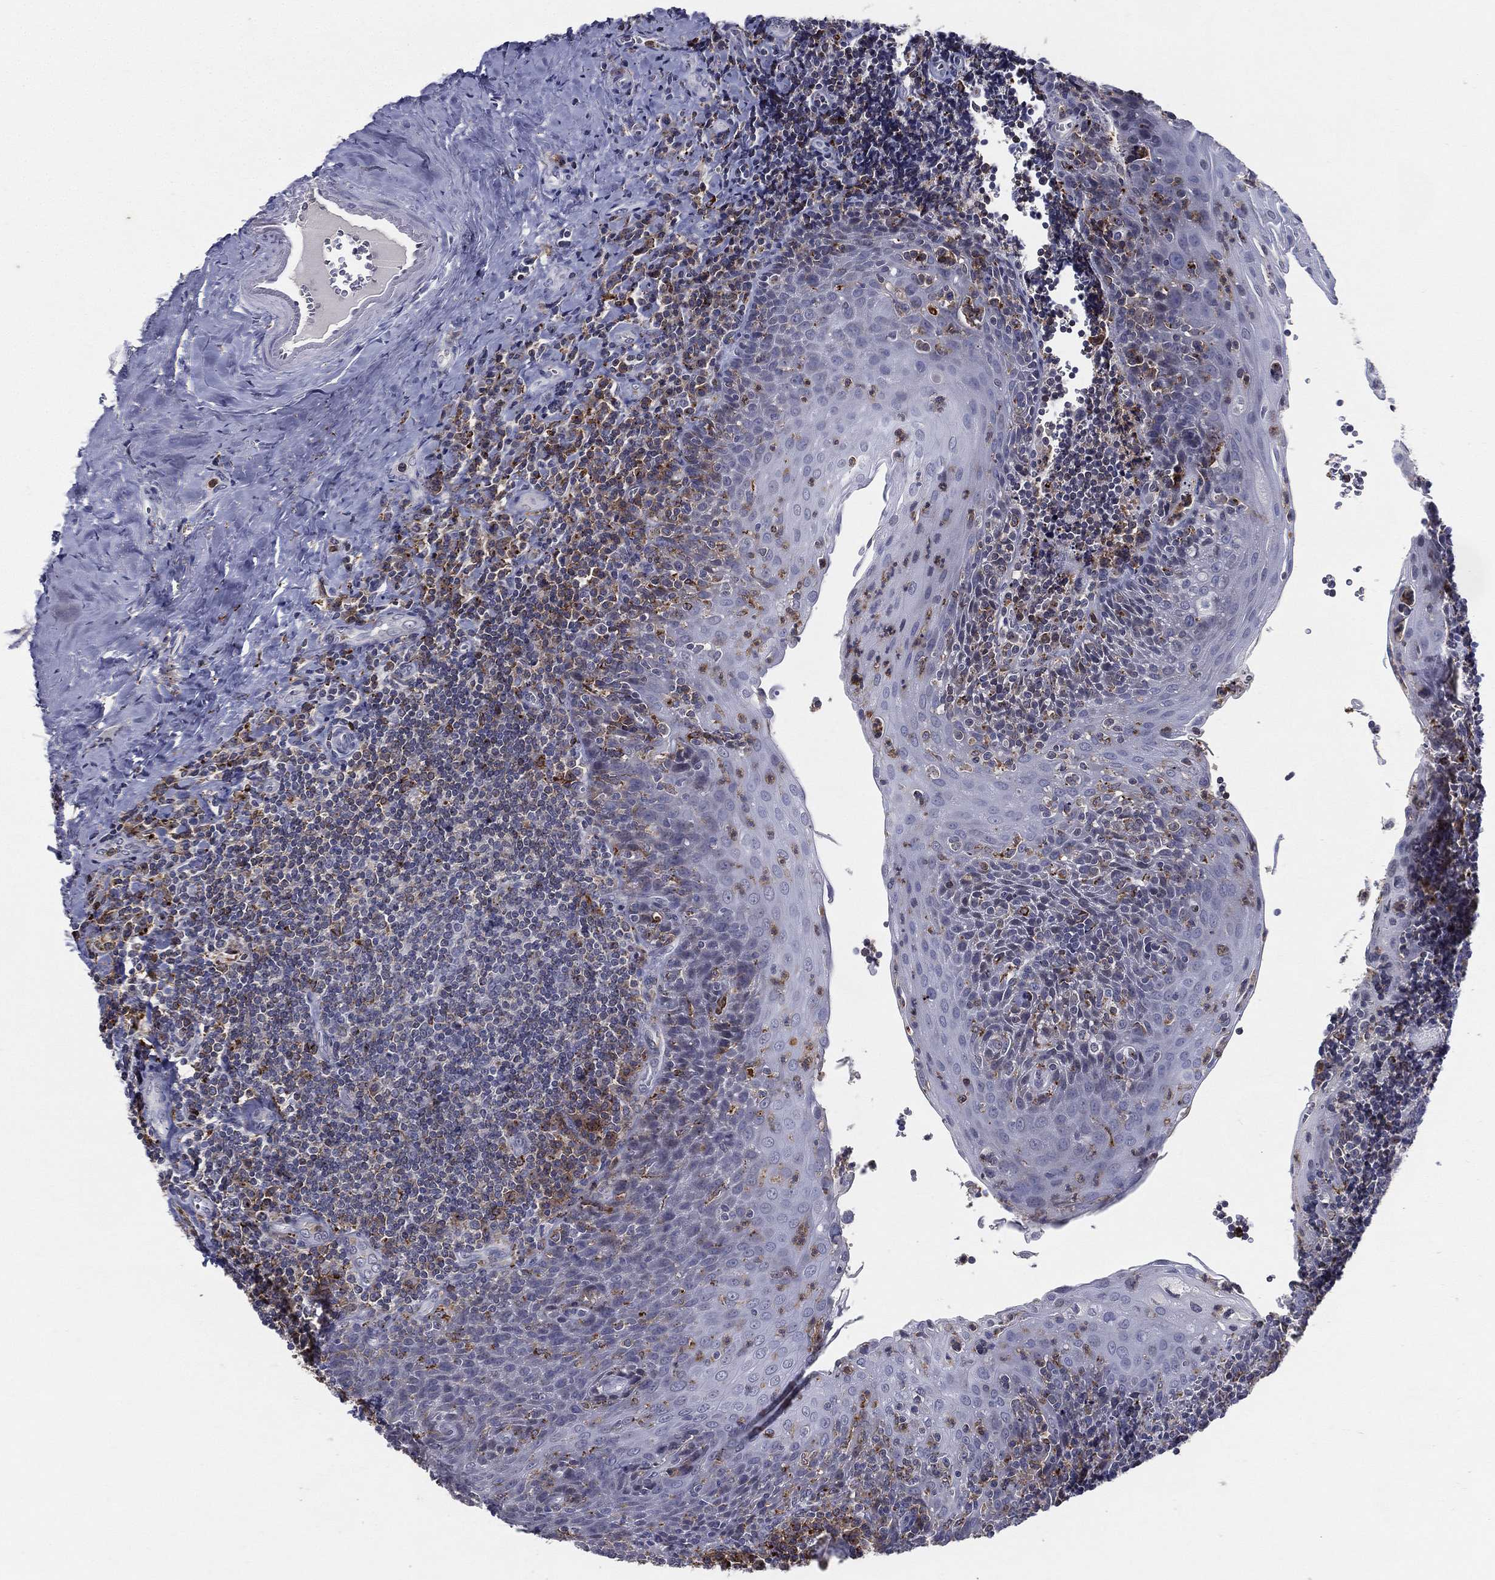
{"staining": {"intensity": "moderate", "quantity": "<25%", "location": "cytoplasmic/membranous"}, "tissue": "tonsil", "cell_type": "Germinal center cells", "image_type": "normal", "snomed": [{"axis": "morphology", "description": "Normal tissue, NOS"}, {"axis": "morphology", "description": "Inflammation, NOS"}, {"axis": "topography", "description": "Tonsil"}], "caption": "Immunohistochemistry (IHC) (DAB) staining of normal human tonsil demonstrates moderate cytoplasmic/membranous protein staining in approximately <25% of germinal center cells. (IHC, brightfield microscopy, high magnification).", "gene": "EVI2B", "patient": {"sex": "female", "age": 31}}